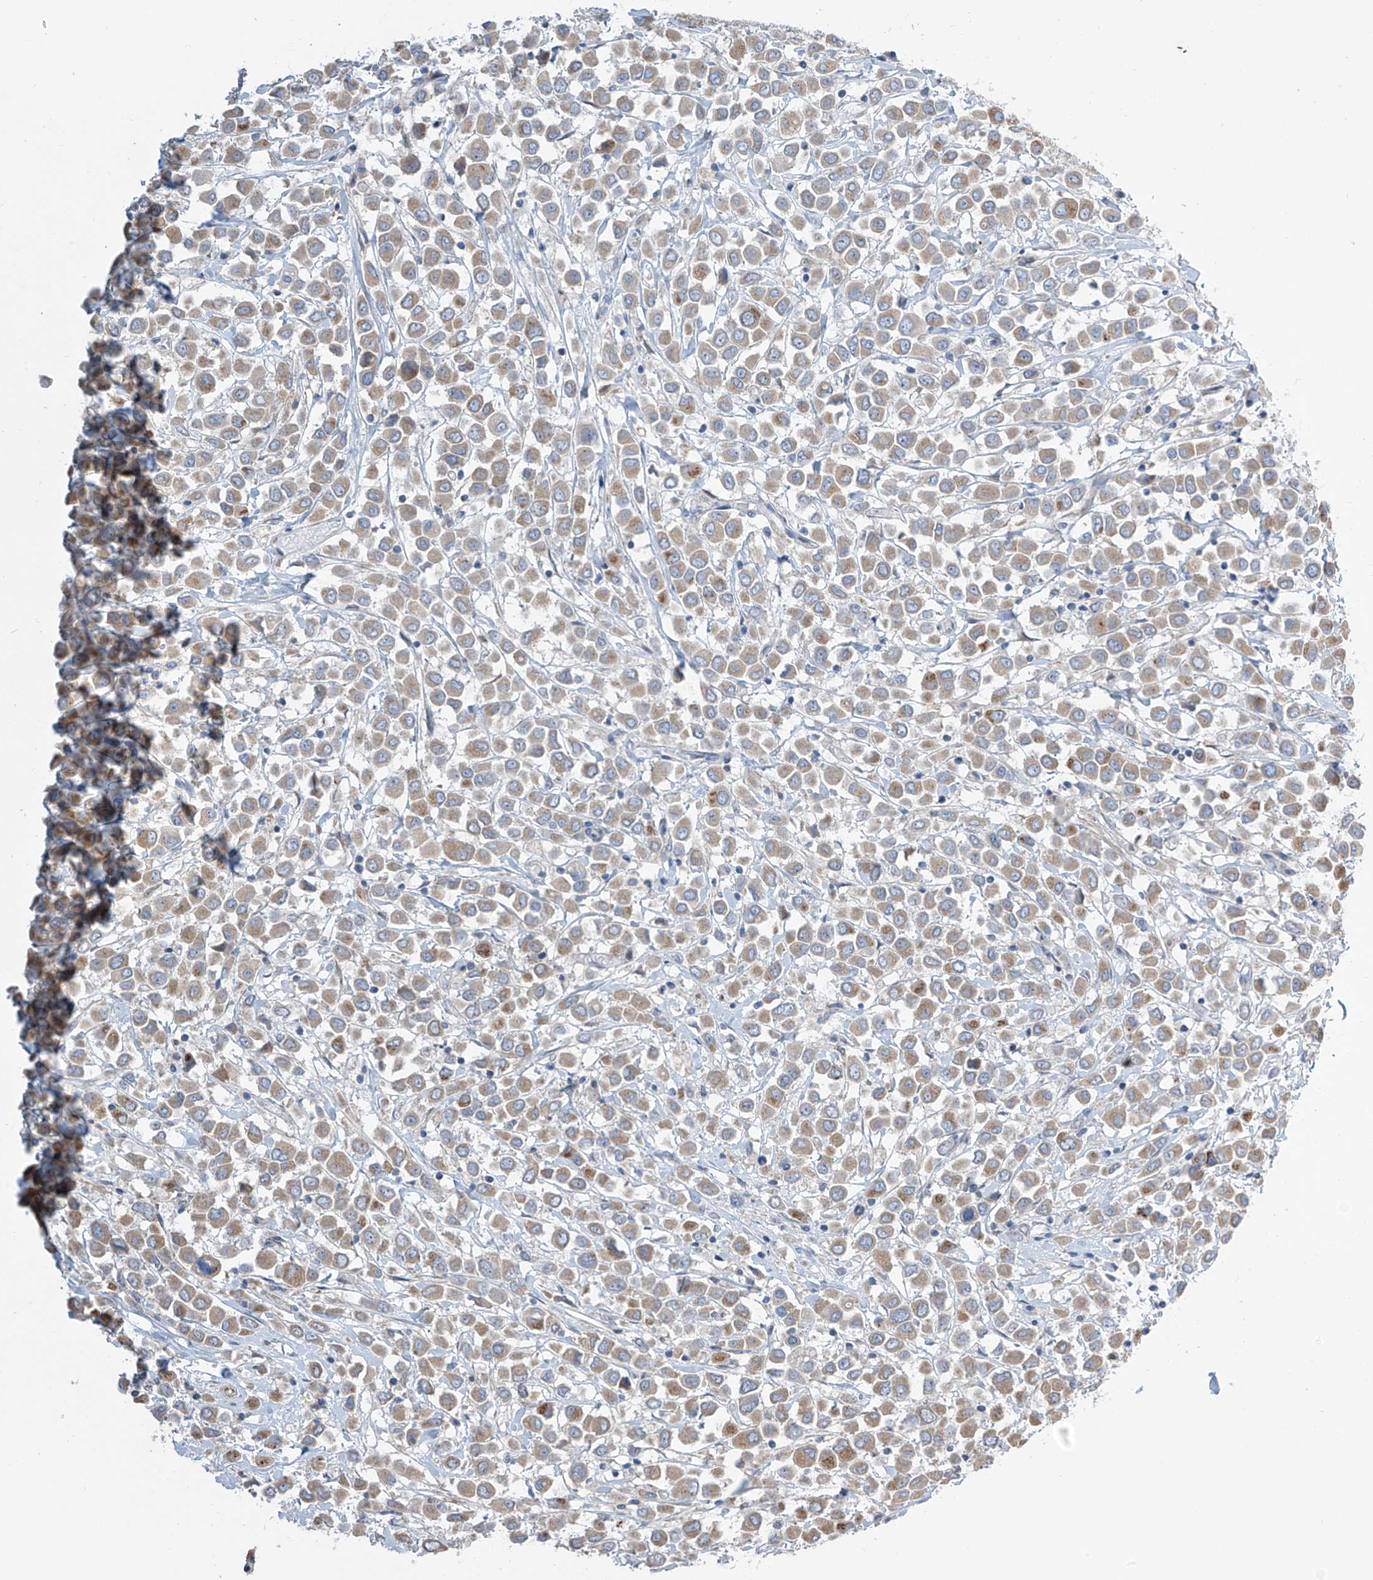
{"staining": {"intensity": "moderate", "quantity": ">75%", "location": "cytoplasmic/membranous"}, "tissue": "breast cancer", "cell_type": "Tumor cells", "image_type": "cancer", "snomed": [{"axis": "morphology", "description": "Duct carcinoma"}, {"axis": "topography", "description": "Breast"}], "caption": "Protein staining of breast cancer tissue exhibits moderate cytoplasmic/membranous expression in approximately >75% of tumor cells.", "gene": "PNPT1", "patient": {"sex": "female", "age": 61}}